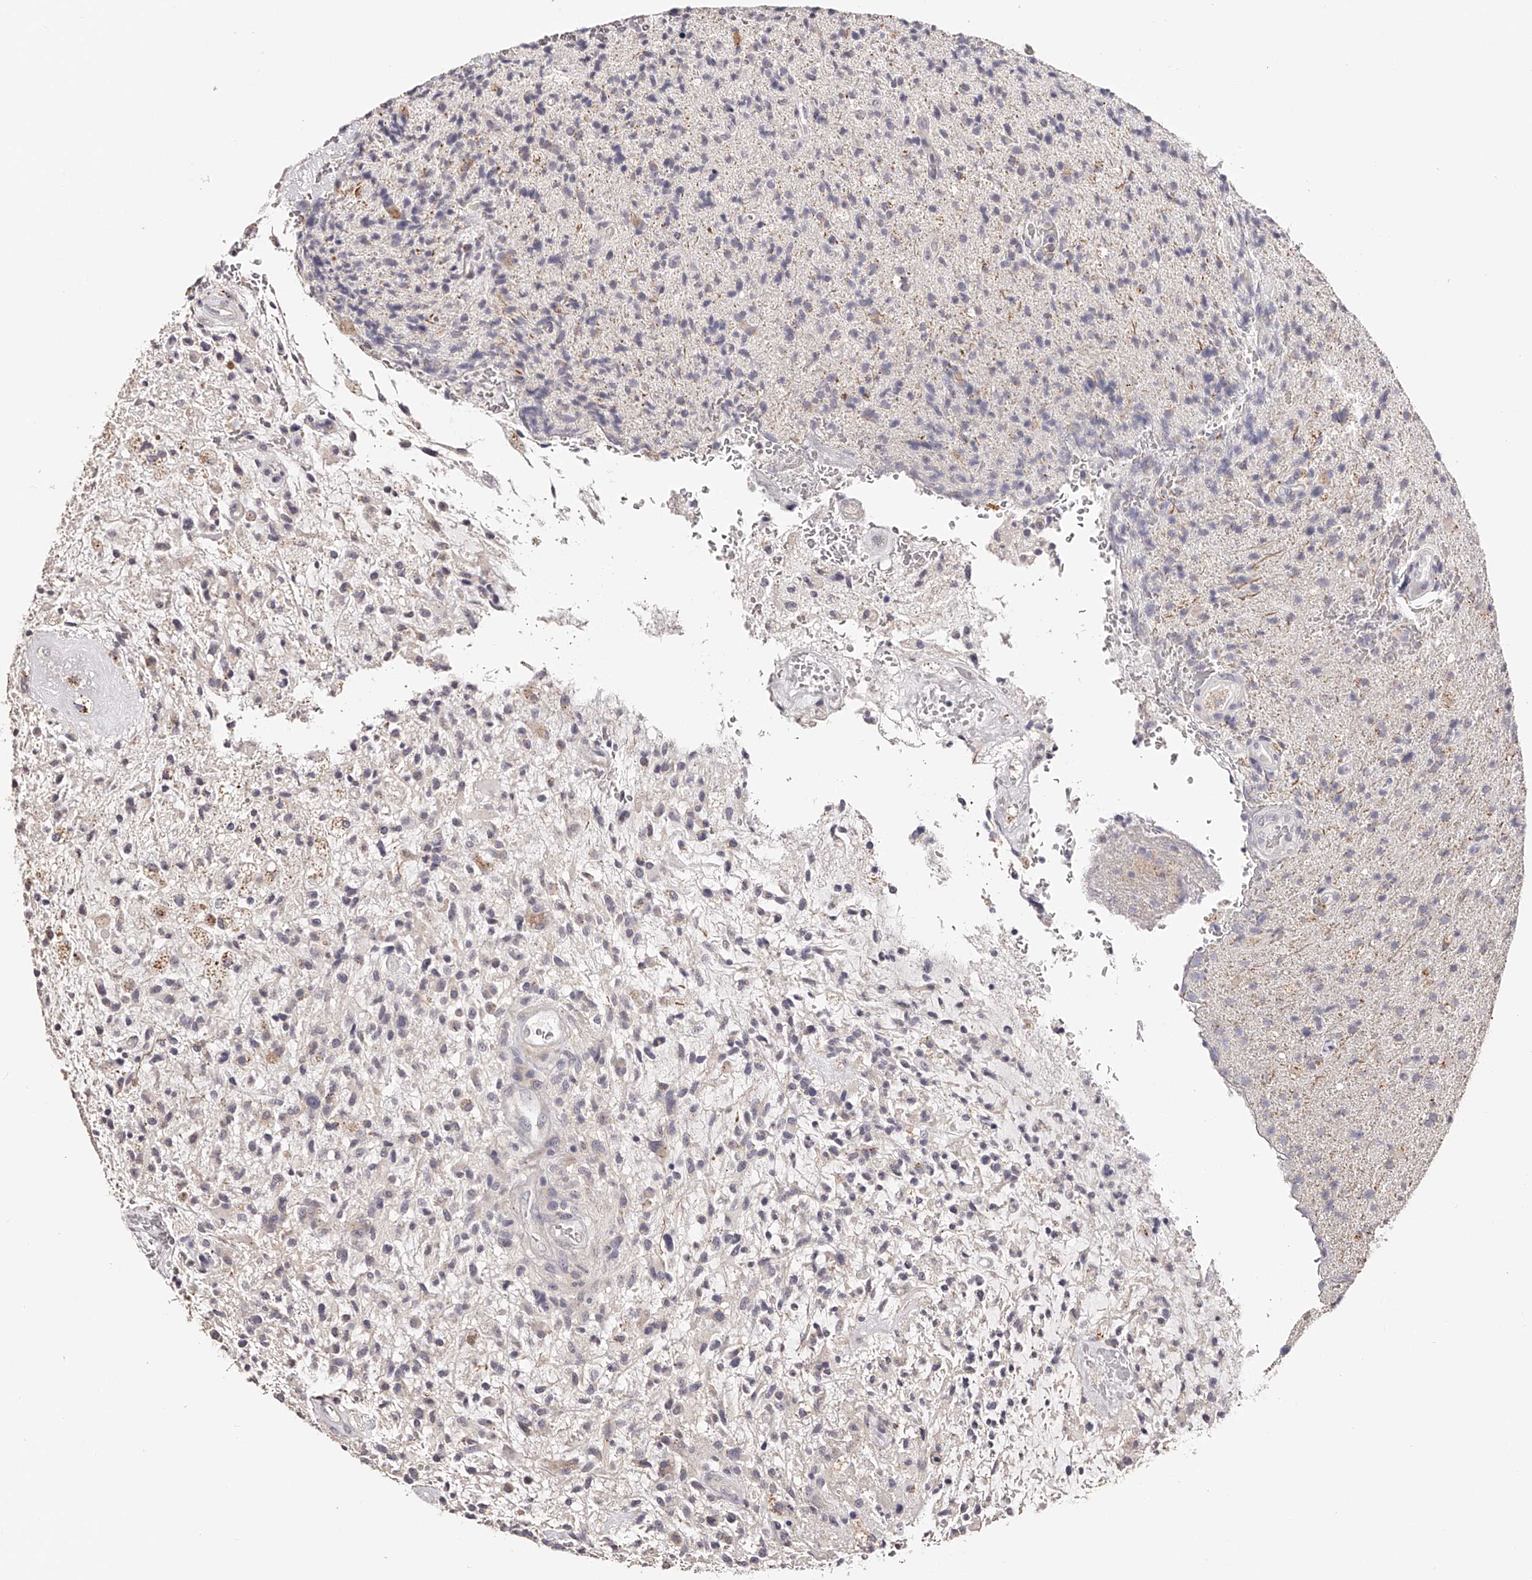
{"staining": {"intensity": "negative", "quantity": "none", "location": "none"}, "tissue": "glioma", "cell_type": "Tumor cells", "image_type": "cancer", "snomed": [{"axis": "morphology", "description": "Glioma, malignant, High grade"}, {"axis": "topography", "description": "Brain"}], "caption": "Immunohistochemistry (IHC) of human malignant glioma (high-grade) reveals no positivity in tumor cells.", "gene": "SLC35D3", "patient": {"sex": "male", "age": 72}}